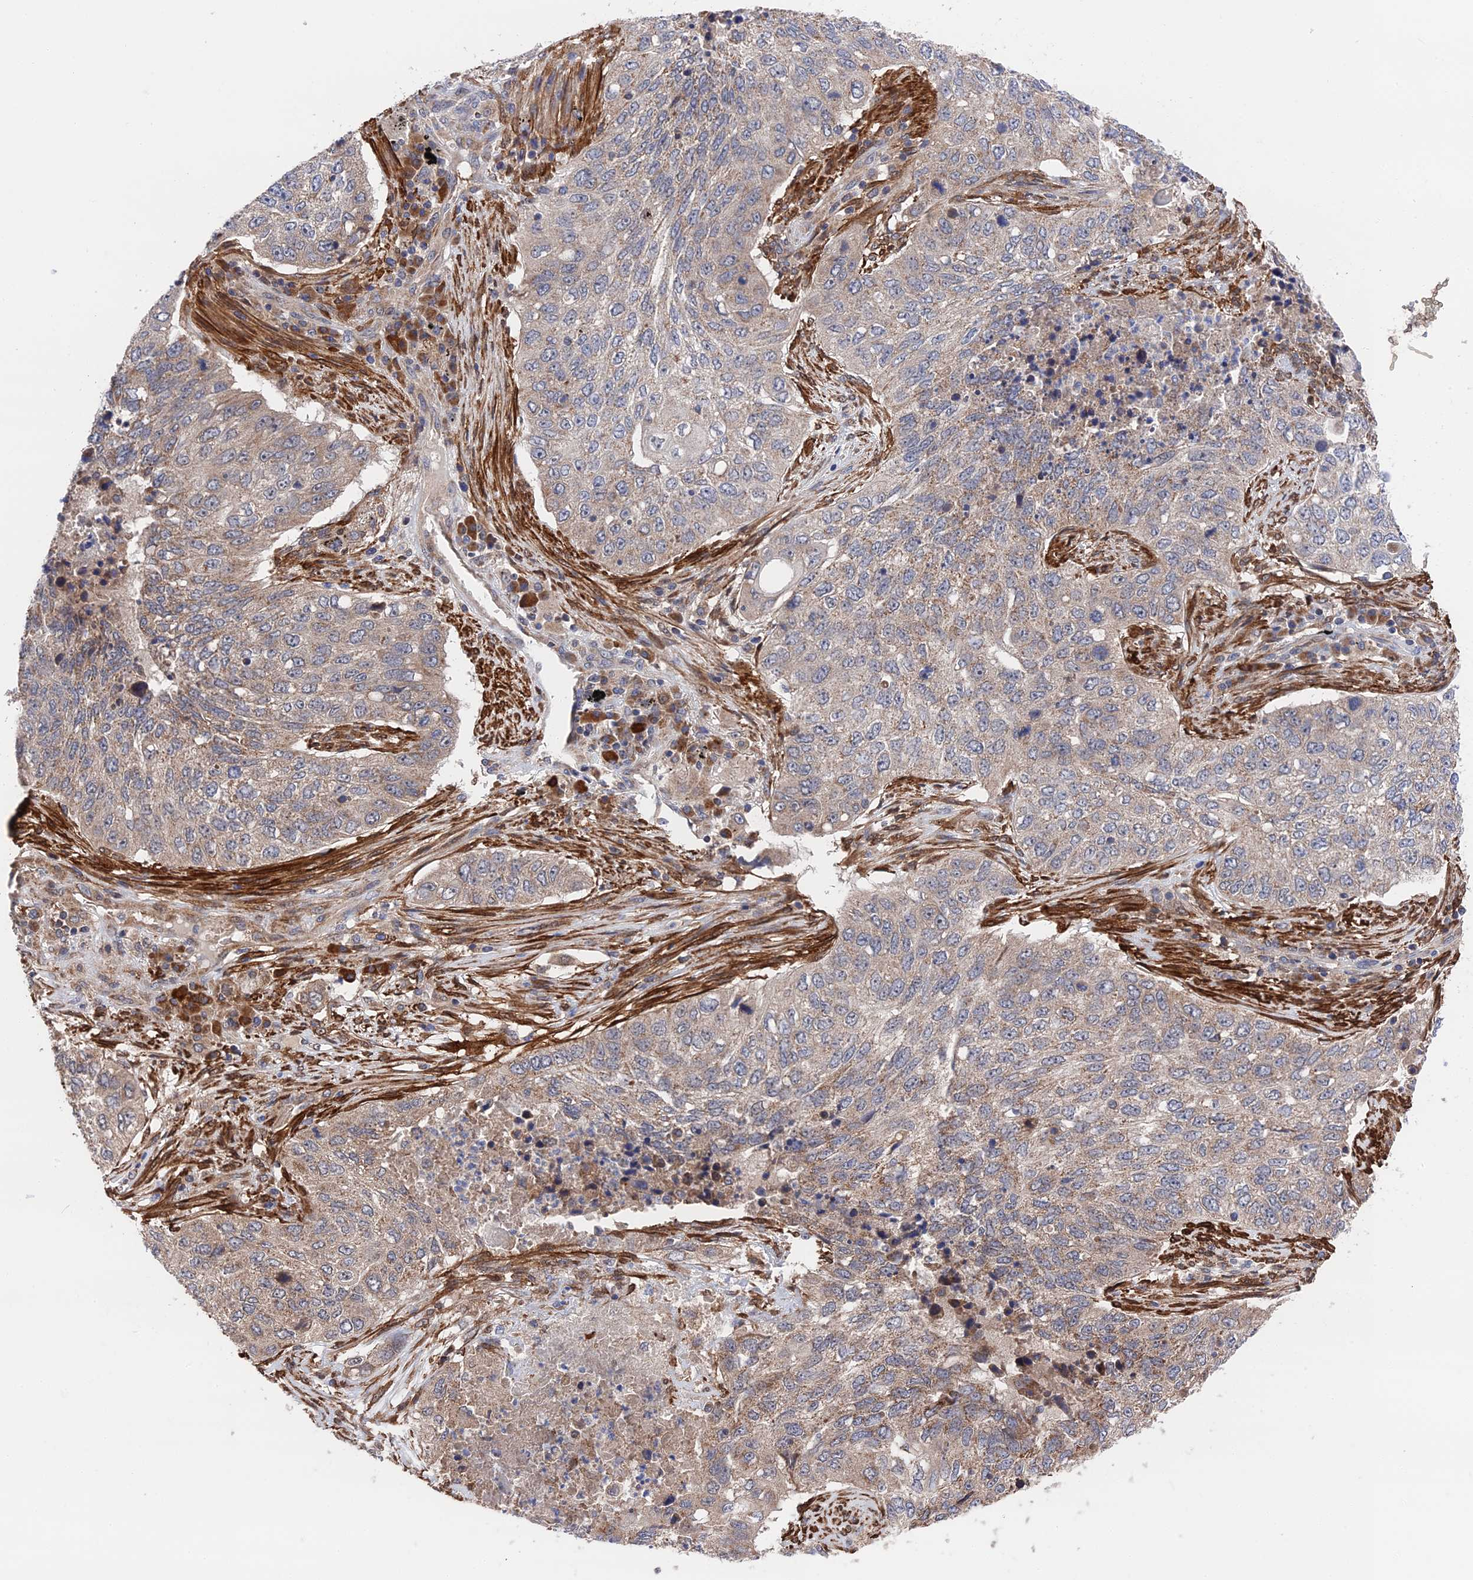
{"staining": {"intensity": "weak", "quantity": "25%-75%", "location": "cytoplasmic/membranous"}, "tissue": "lung cancer", "cell_type": "Tumor cells", "image_type": "cancer", "snomed": [{"axis": "morphology", "description": "Squamous cell carcinoma, NOS"}, {"axis": "topography", "description": "Lung"}], "caption": "This photomicrograph displays squamous cell carcinoma (lung) stained with IHC to label a protein in brown. The cytoplasmic/membranous of tumor cells show weak positivity for the protein. Nuclei are counter-stained blue.", "gene": "ZNF320", "patient": {"sex": "female", "age": 63}}